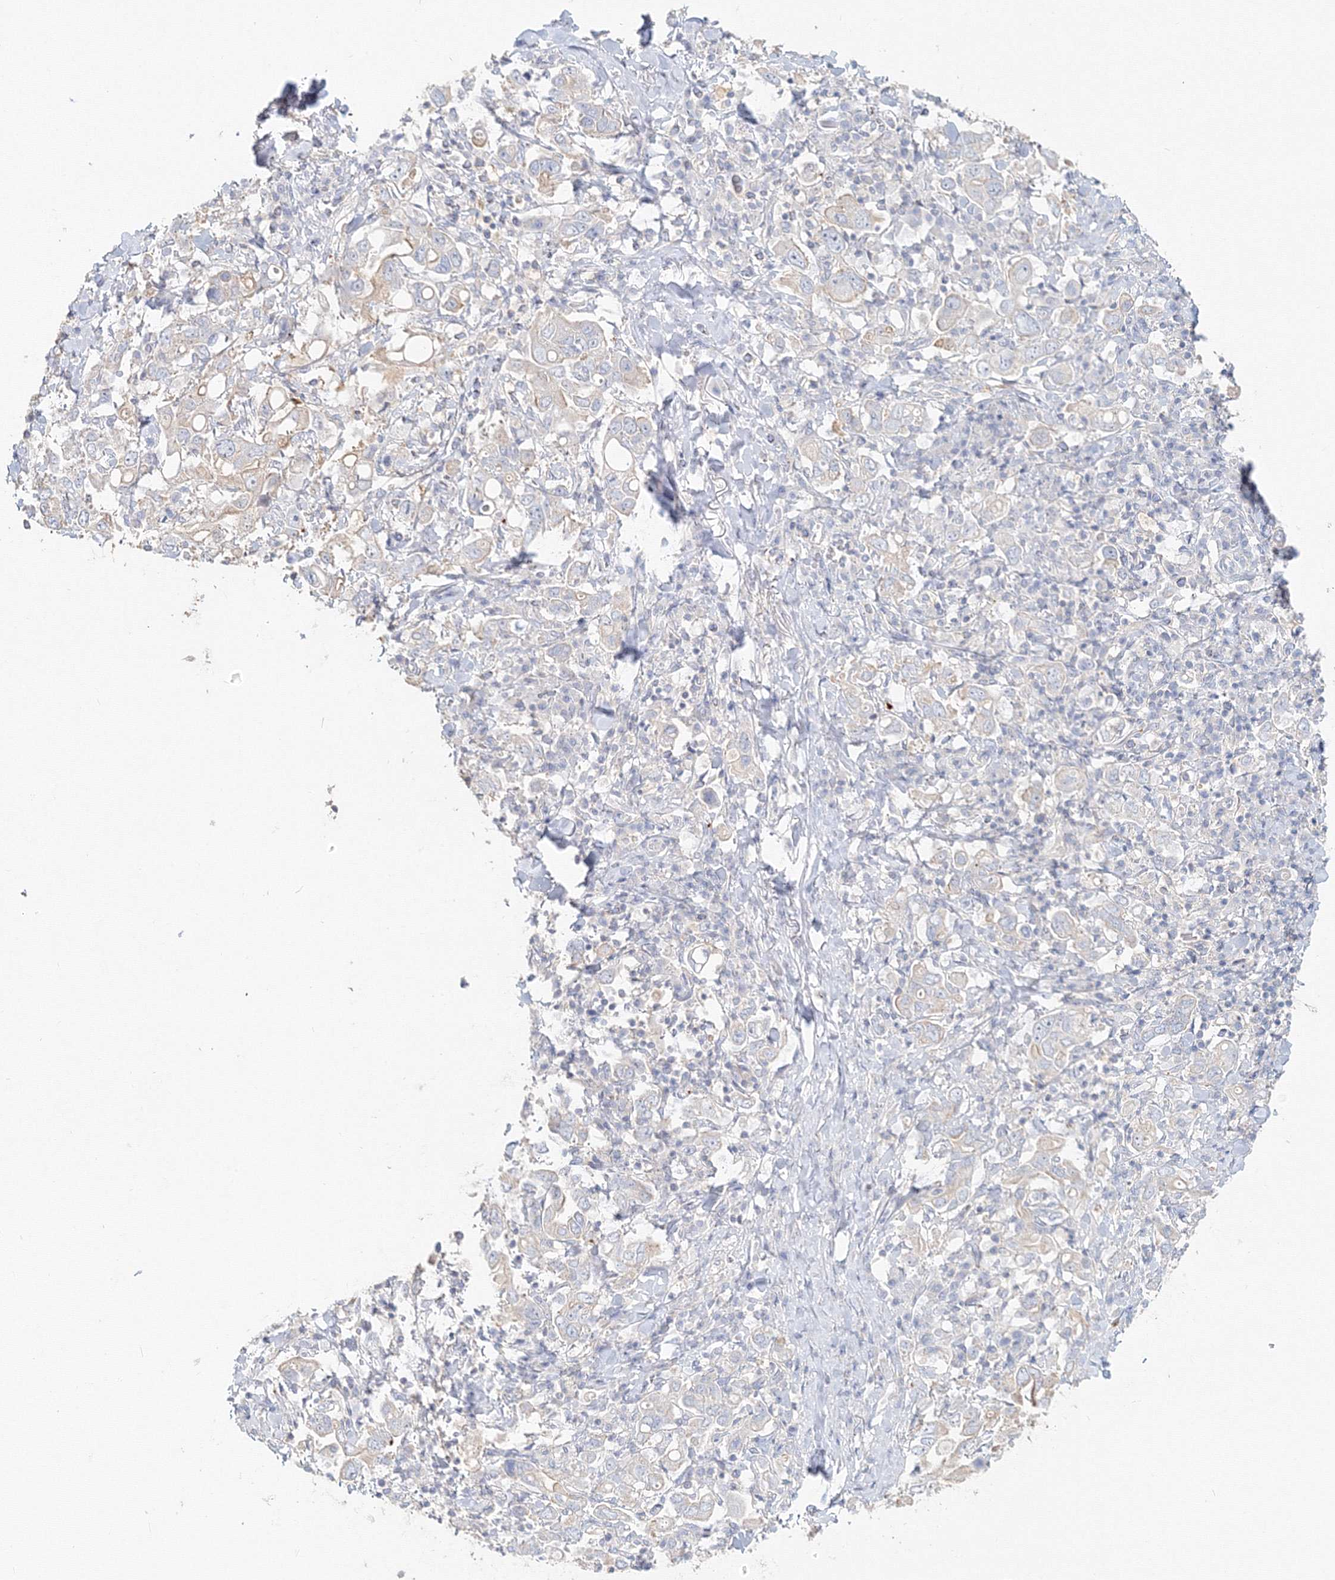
{"staining": {"intensity": "negative", "quantity": "none", "location": "none"}, "tissue": "stomach cancer", "cell_type": "Tumor cells", "image_type": "cancer", "snomed": [{"axis": "morphology", "description": "Adenocarcinoma, NOS"}, {"axis": "topography", "description": "Stomach, upper"}], "caption": "The photomicrograph exhibits no significant expression in tumor cells of adenocarcinoma (stomach).", "gene": "MMRN1", "patient": {"sex": "male", "age": 62}}